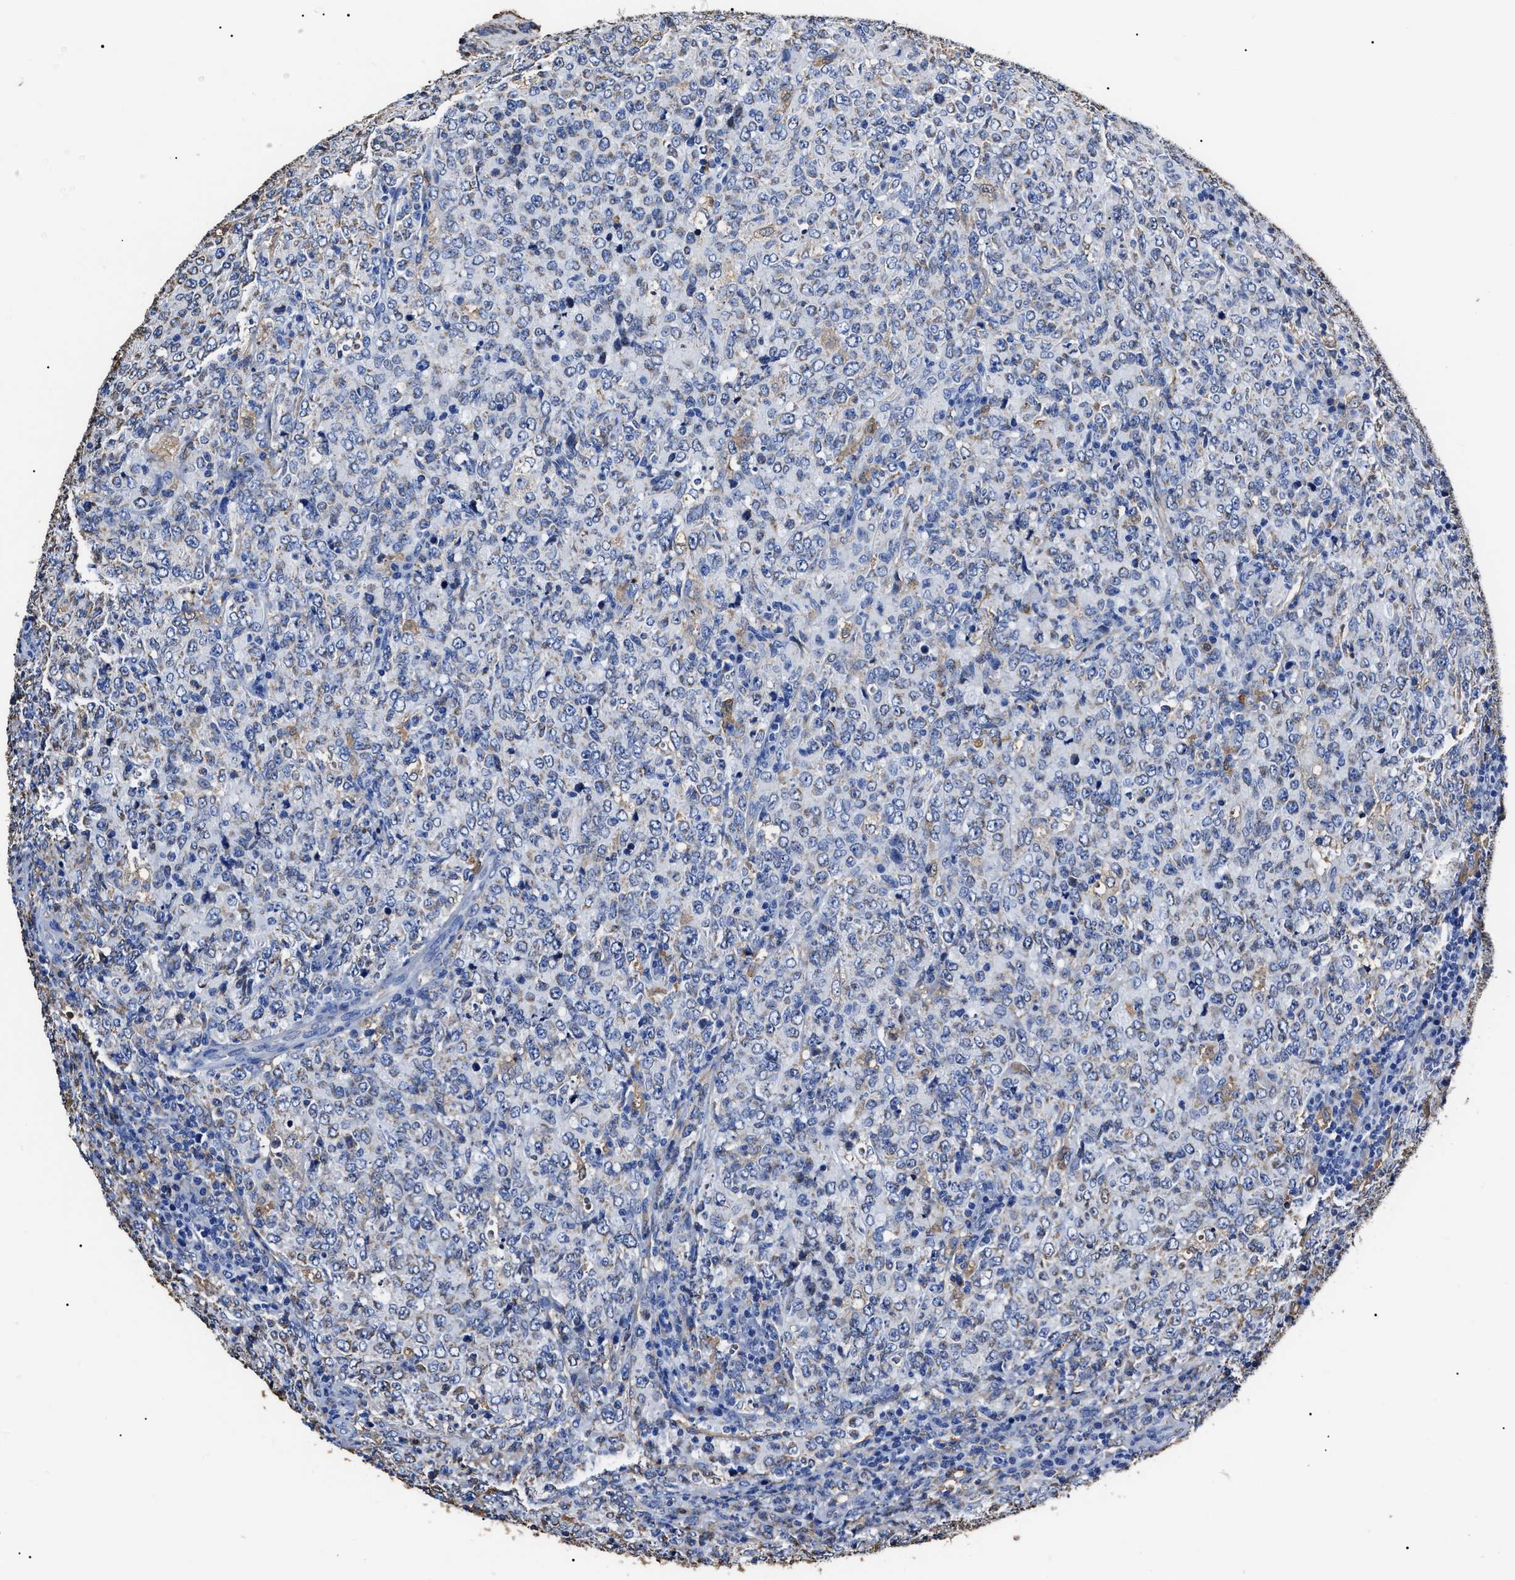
{"staining": {"intensity": "negative", "quantity": "none", "location": "none"}, "tissue": "lymphoma", "cell_type": "Tumor cells", "image_type": "cancer", "snomed": [{"axis": "morphology", "description": "Malignant lymphoma, non-Hodgkin's type, High grade"}, {"axis": "topography", "description": "Tonsil"}], "caption": "Tumor cells show no significant staining in malignant lymphoma, non-Hodgkin's type (high-grade).", "gene": "ALDH1A1", "patient": {"sex": "female", "age": 36}}